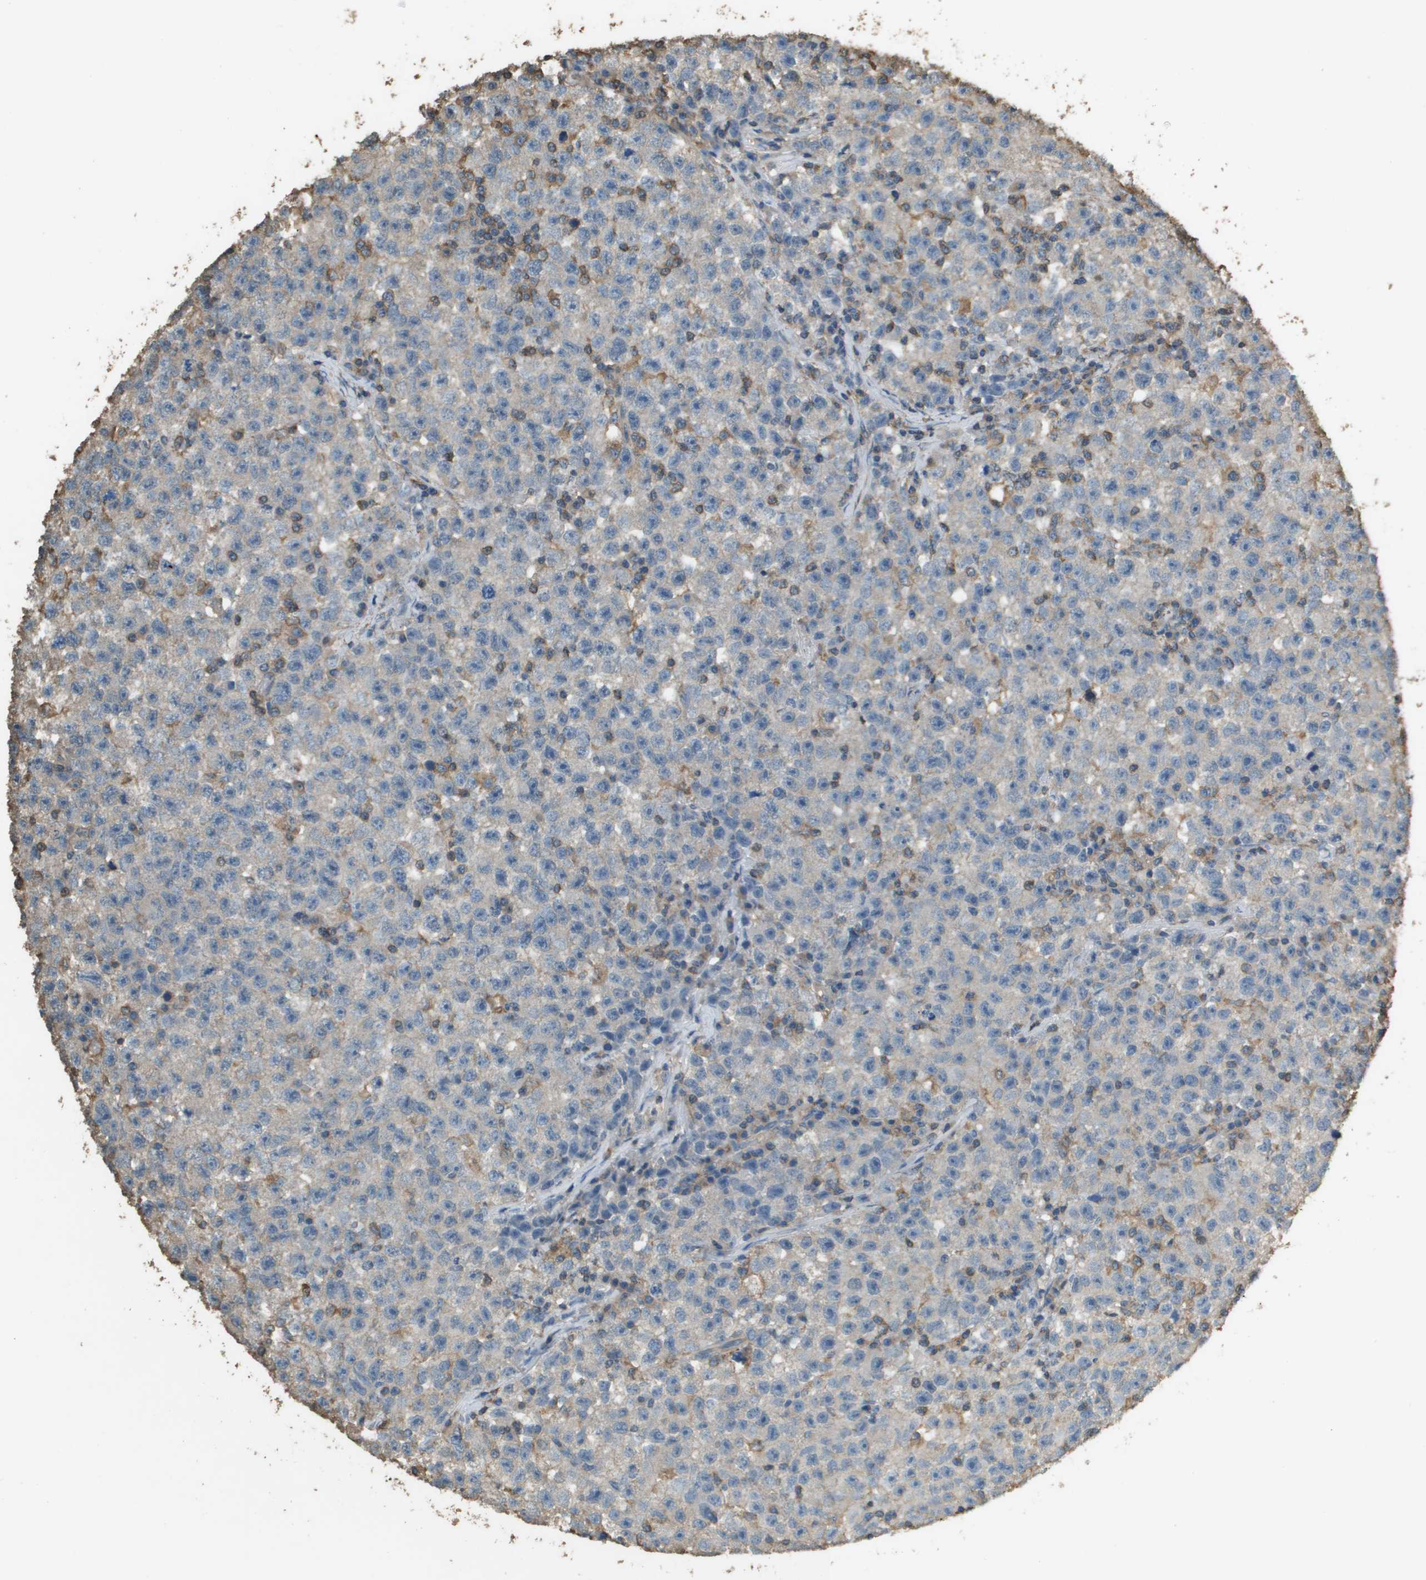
{"staining": {"intensity": "negative", "quantity": "none", "location": "none"}, "tissue": "testis cancer", "cell_type": "Tumor cells", "image_type": "cancer", "snomed": [{"axis": "morphology", "description": "Seminoma, NOS"}, {"axis": "topography", "description": "Testis"}], "caption": "A high-resolution photomicrograph shows IHC staining of testis seminoma, which exhibits no significant staining in tumor cells.", "gene": "MS4A7", "patient": {"sex": "male", "age": 22}}